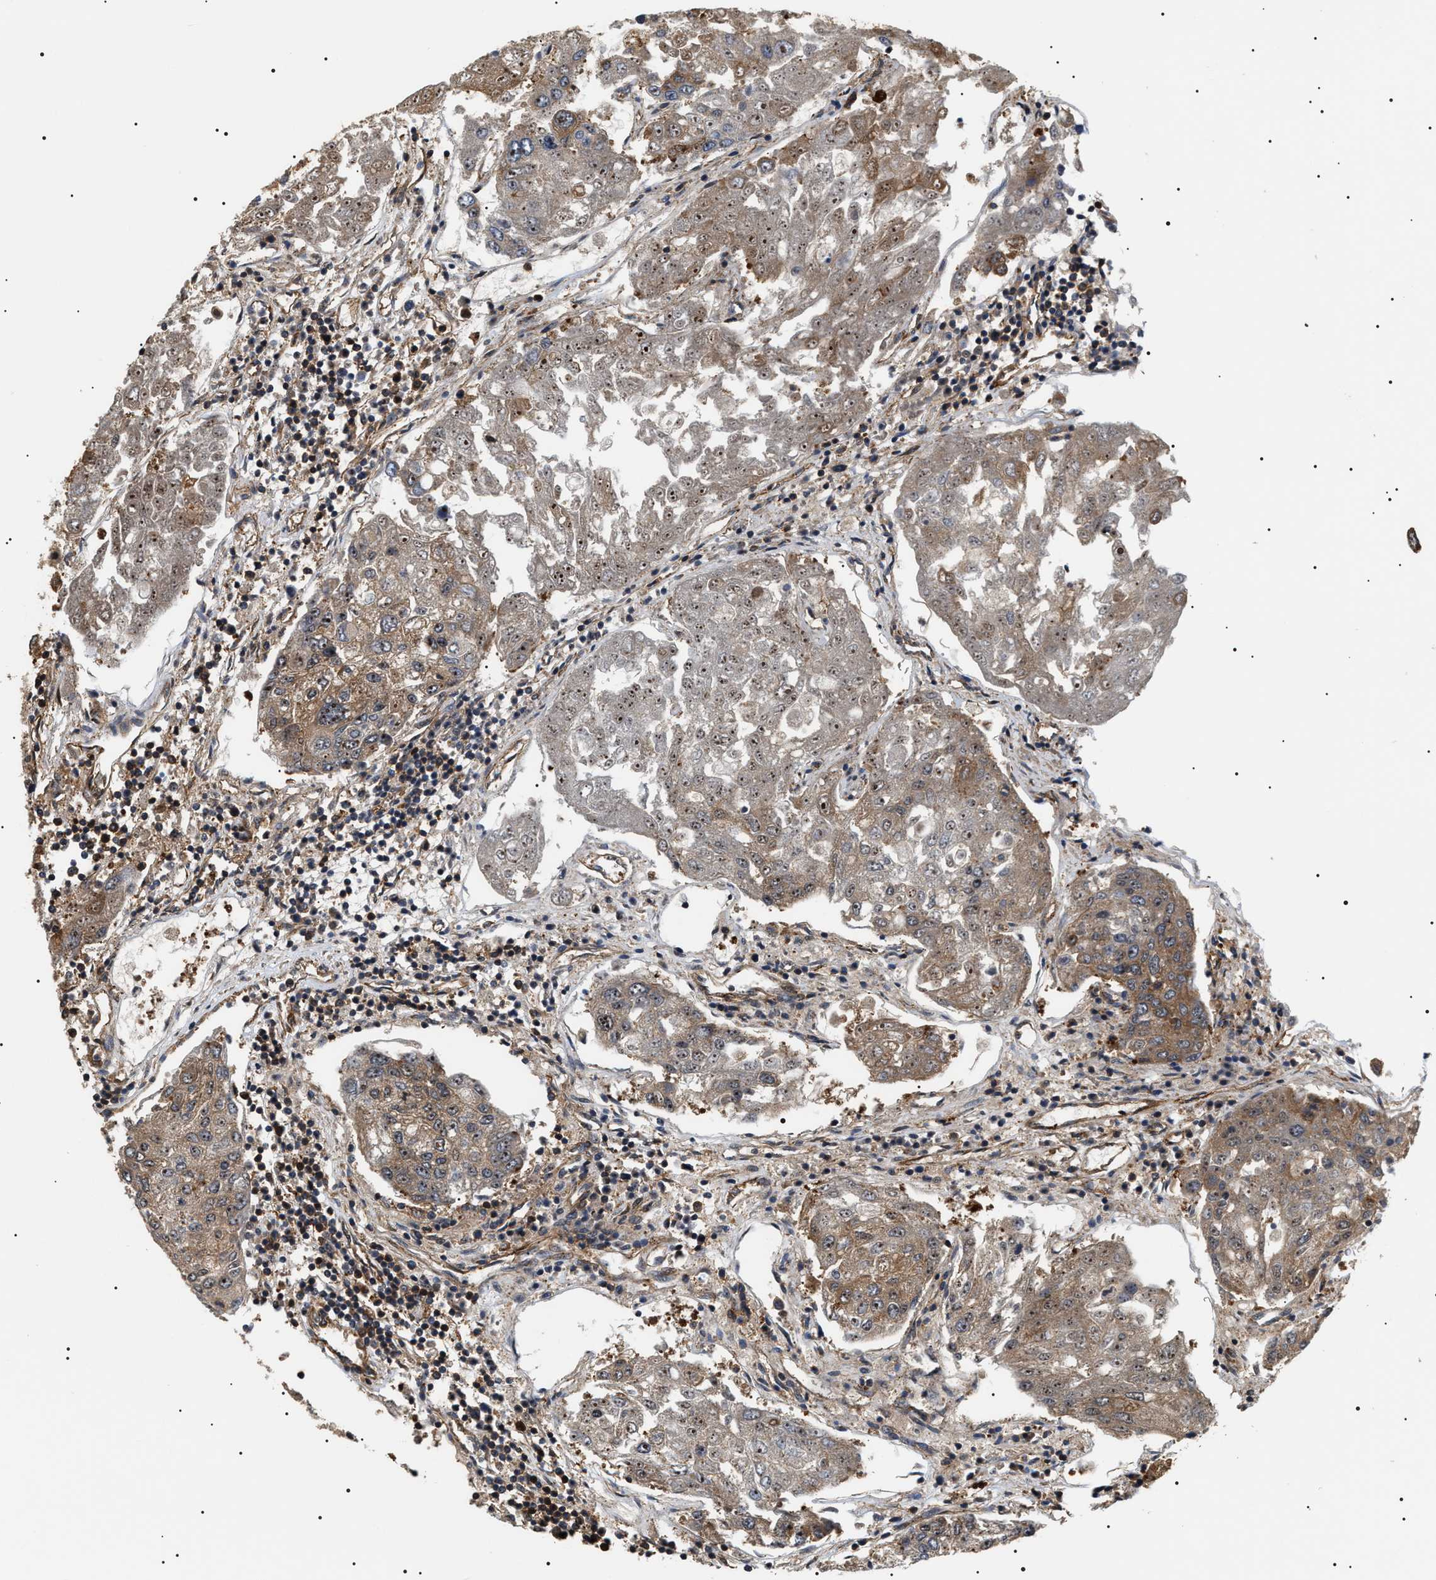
{"staining": {"intensity": "moderate", "quantity": "25%-75%", "location": "cytoplasmic/membranous,nuclear"}, "tissue": "urothelial cancer", "cell_type": "Tumor cells", "image_type": "cancer", "snomed": [{"axis": "morphology", "description": "Urothelial carcinoma, High grade"}, {"axis": "topography", "description": "Lymph node"}, {"axis": "topography", "description": "Urinary bladder"}], "caption": "Tumor cells exhibit medium levels of moderate cytoplasmic/membranous and nuclear expression in about 25%-75% of cells in urothelial cancer. The protein of interest is stained brown, and the nuclei are stained in blue (DAB IHC with brightfield microscopy, high magnification).", "gene": "SH3GLB2", "patient": {"sex": "male", "age": 51}}